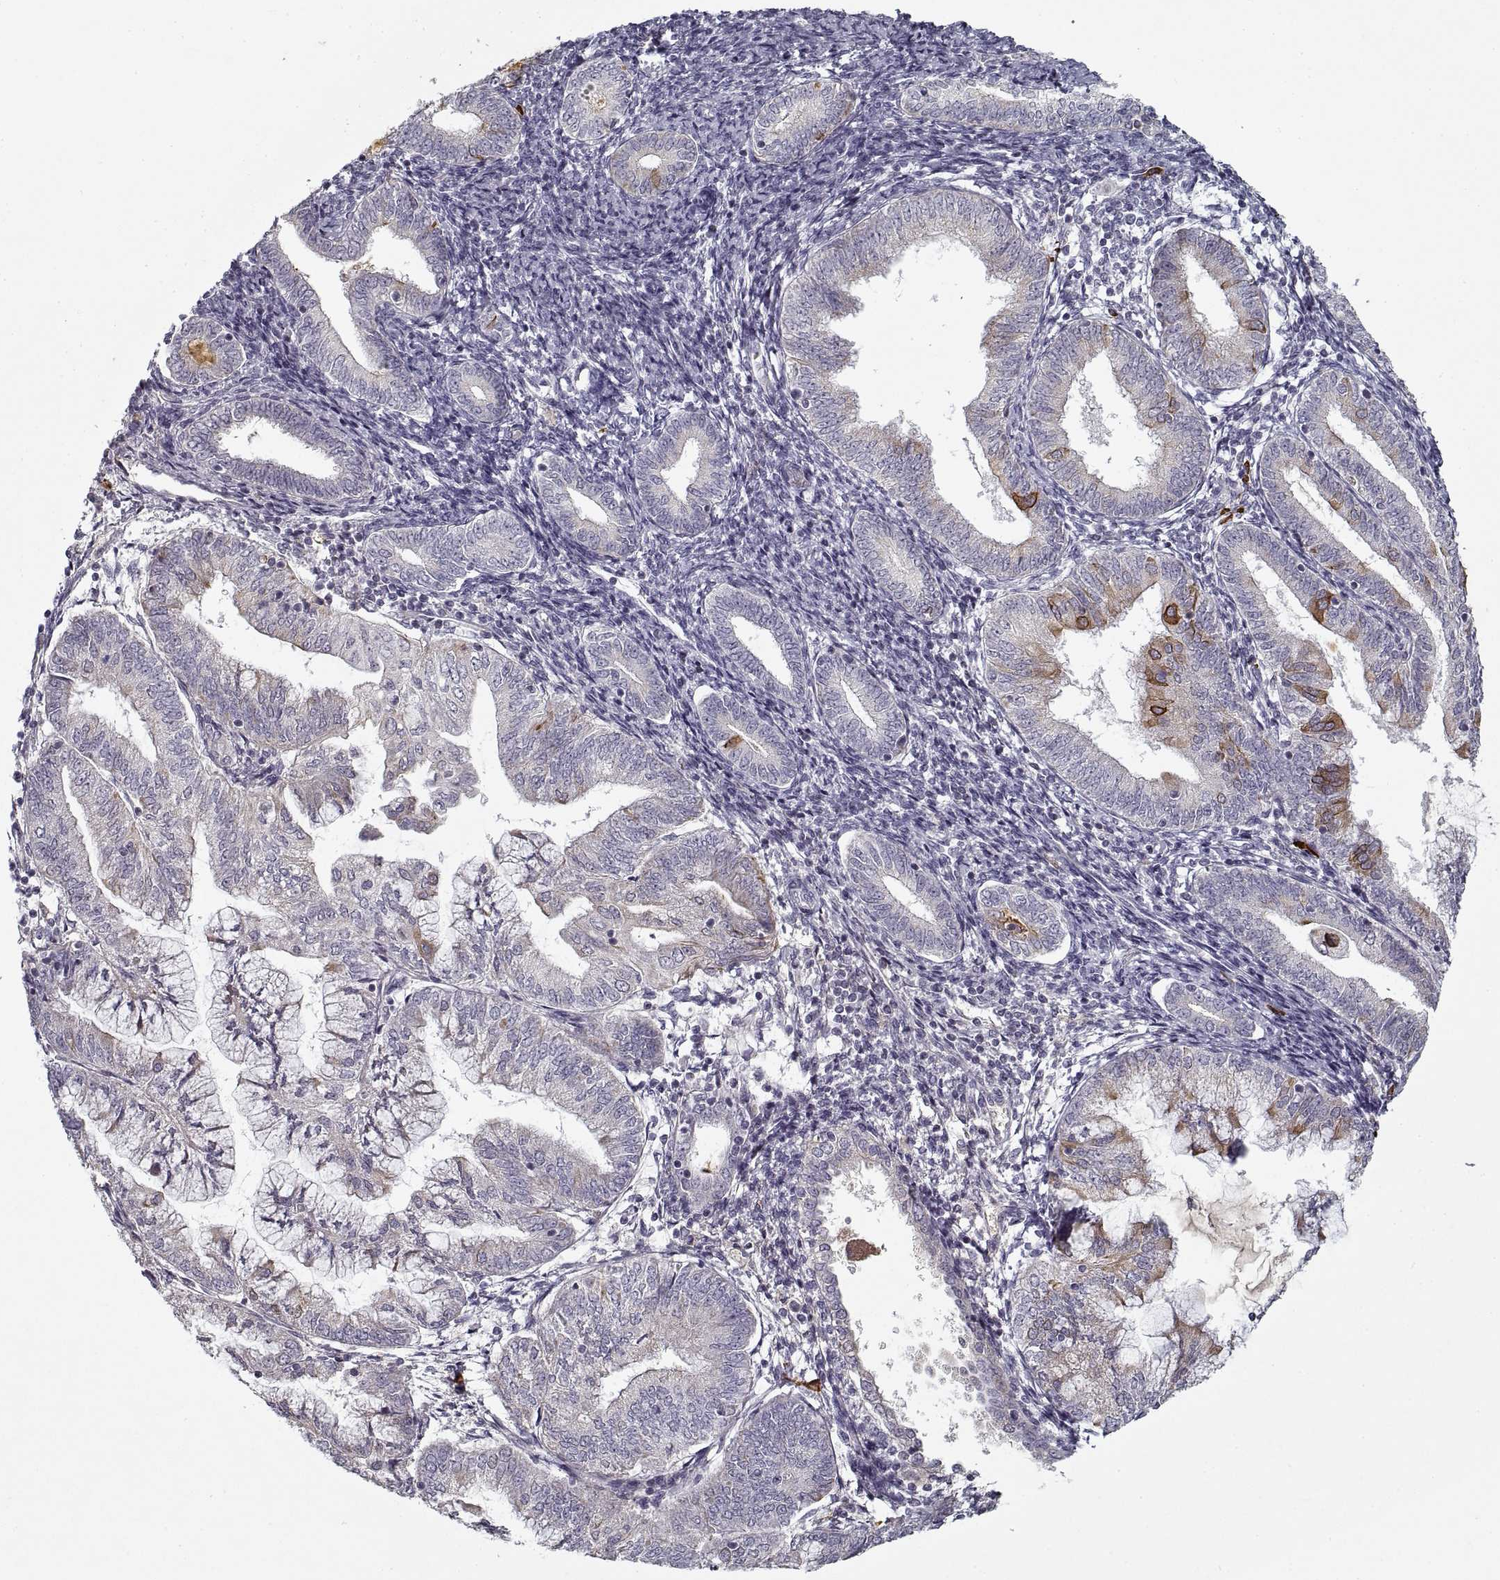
{"staining": {"intensity": "negative", "quantity": "none", "location": "none"}, "tissue": "endometrial cancer", "cell_type": "Tumor cells", "image_type": "cancer", "snomed": [{"axis": "morphology", "description": "Adenocarcinoma, NOS"}, {"axis": "topography", "description": "Endometrium"}], "caption": "This is an immunohistochemistry (IHC) photomicrograph of human endometrial cancer. There is no expression in tumor cells.", "gene": "GAD2", "patient": {"sex": "female", "age": 55}}